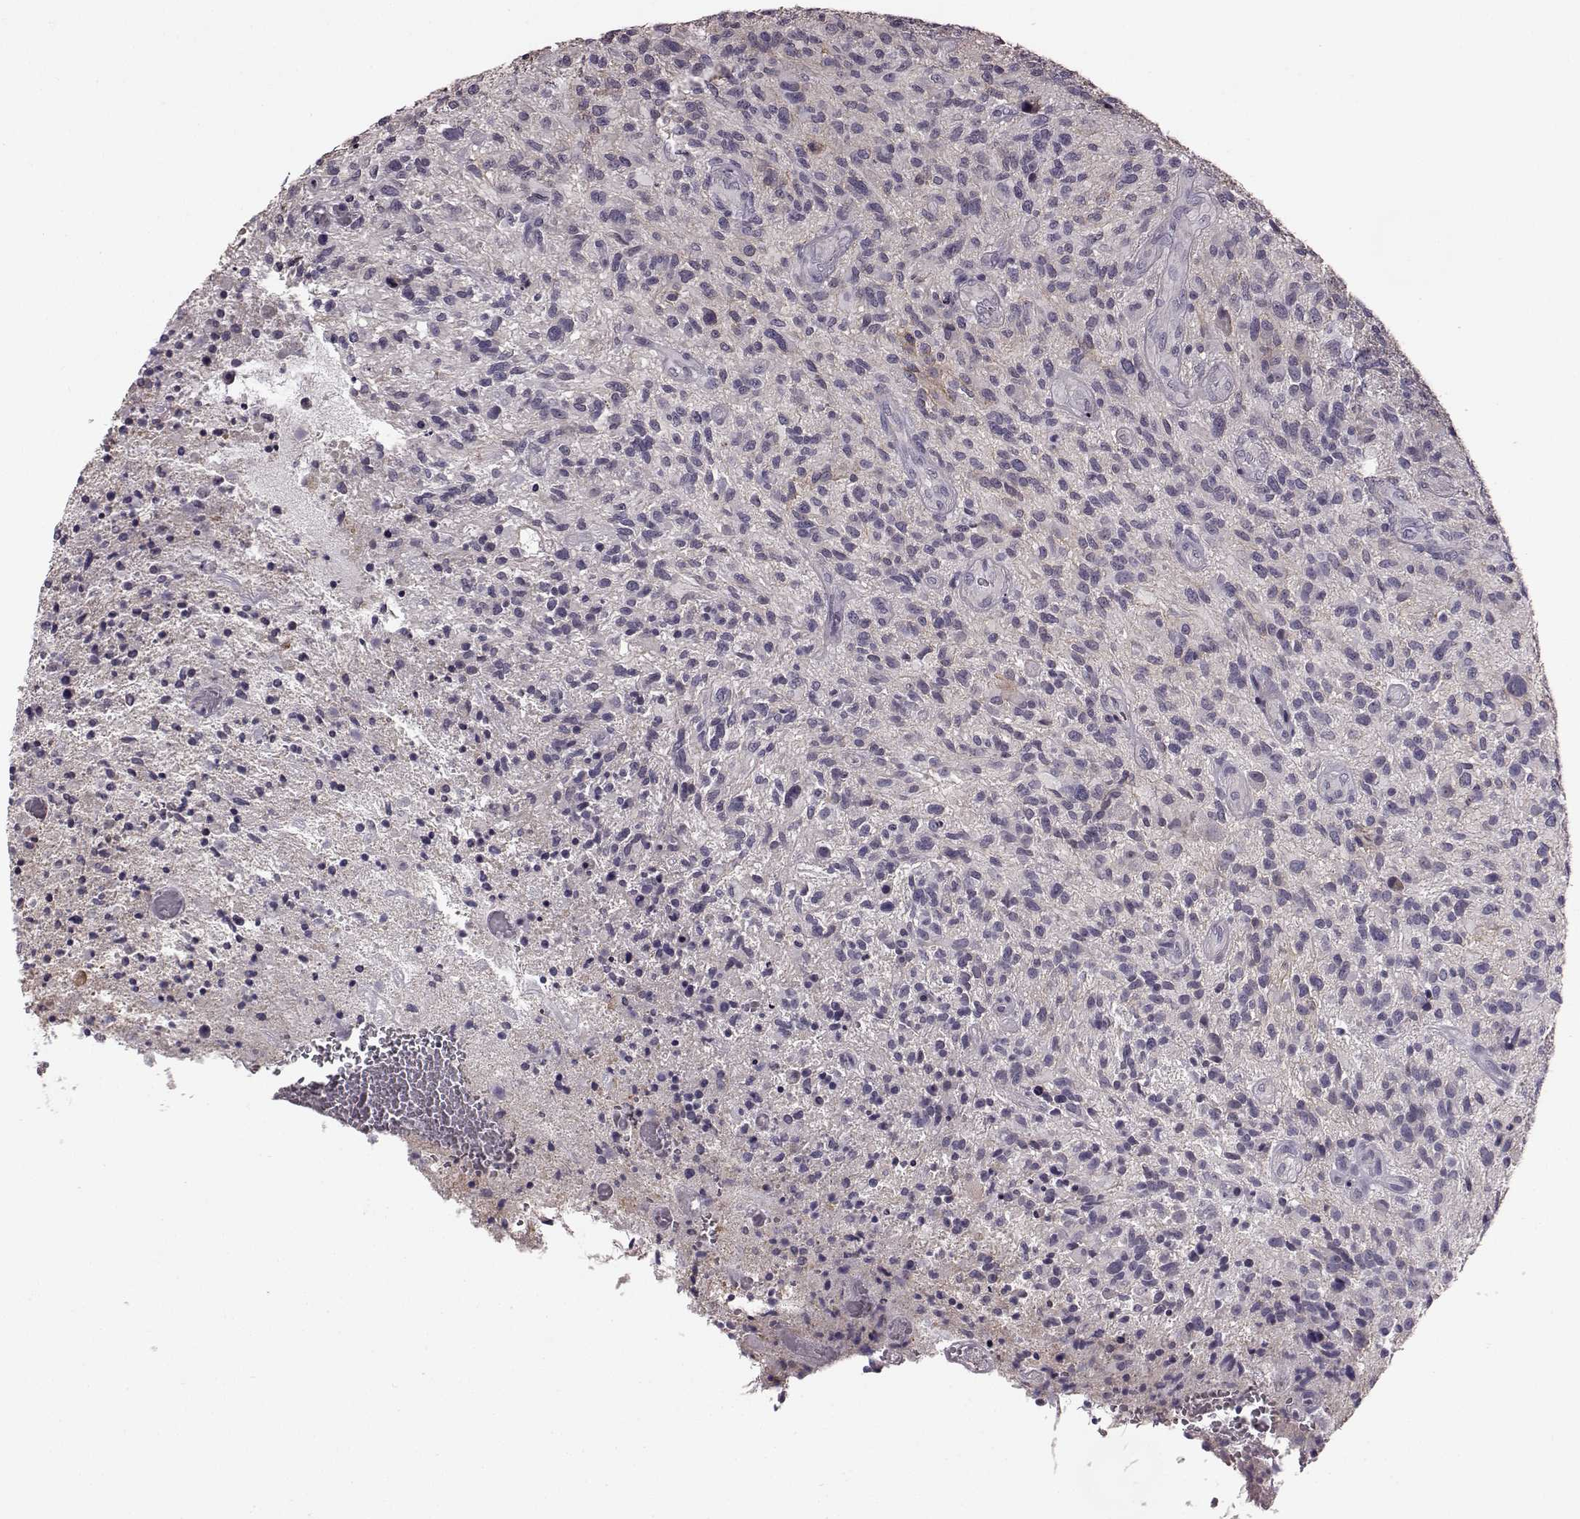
{"staining": {"intensity": "negative", "quantity": "none", "location": "none"}, "tissue": "glioma", "cell_type": "Tumor cells", "image_type": "cancer", "snomed": [{"axis": "morphology", "description": "Glioma, malignant, High grade"}, {"axis": "topography", "description": "Brain"}], "caption": "Tumor cells are negative for brown protein staining in high-grade glioma (malignant).", "gene": "SLCO3A1", "patient": {"sex": "male", "age": 47}}